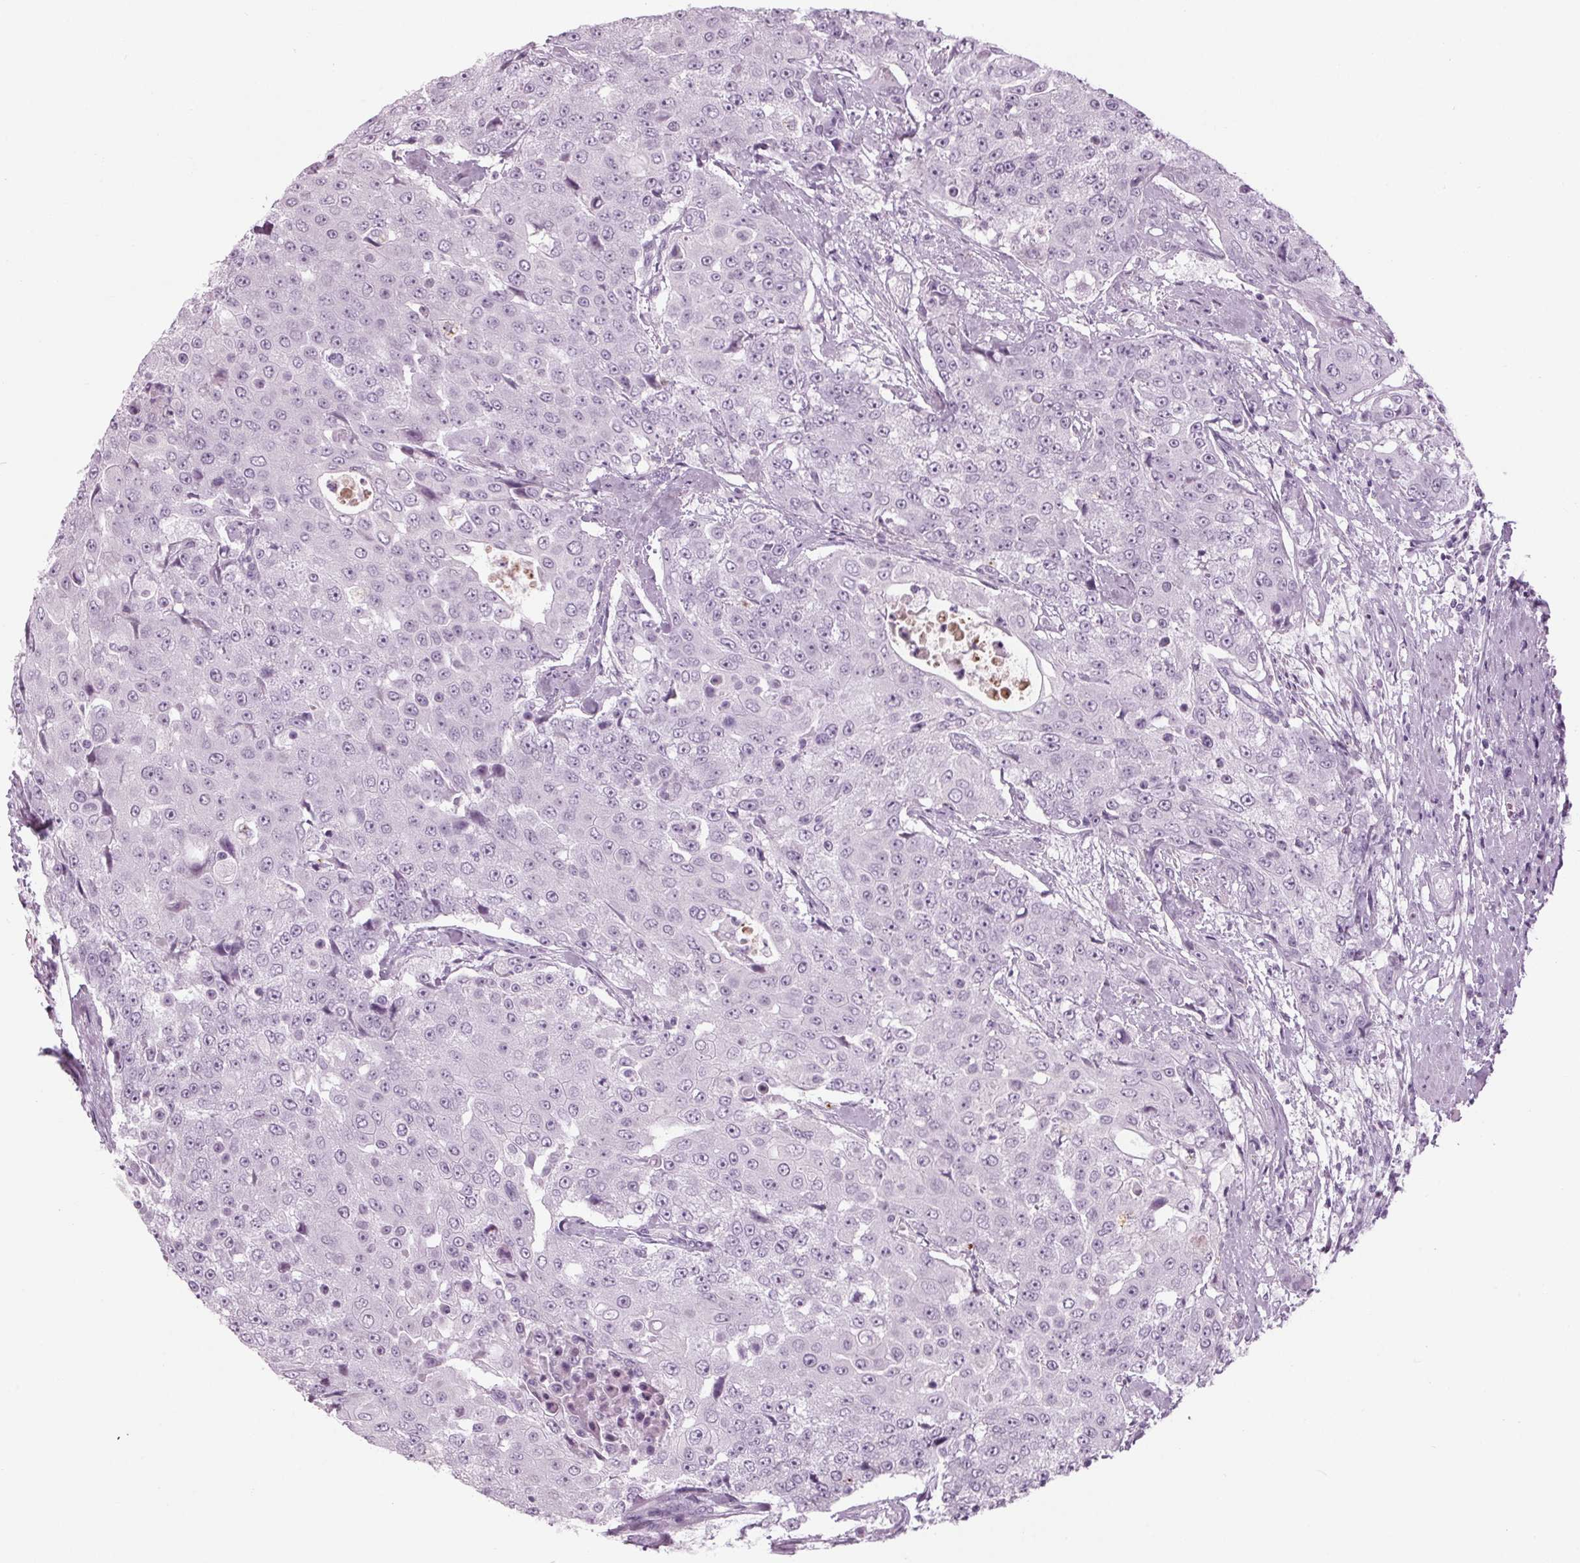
{"staining": {"intensity": "negative", "quantity": "none", "location": "none"}, "tissue": "urothelial cancer", "cell_type": "Tumor cells", "image_type": "cancer", "snomed": [{"axis": "morphology", "description": "Urothelial carcinoma, High grade"}, {"axis": "topography", "description": "Urinary bladder"}], "caption": "The image displays no staining of tumor cells in urothelial carcinoma (high-grade). (DAB immunohistochemistry (IHC), high magnification).", "gene": "CYP3A43", "patient": {"sex": "female", "age": 63}}